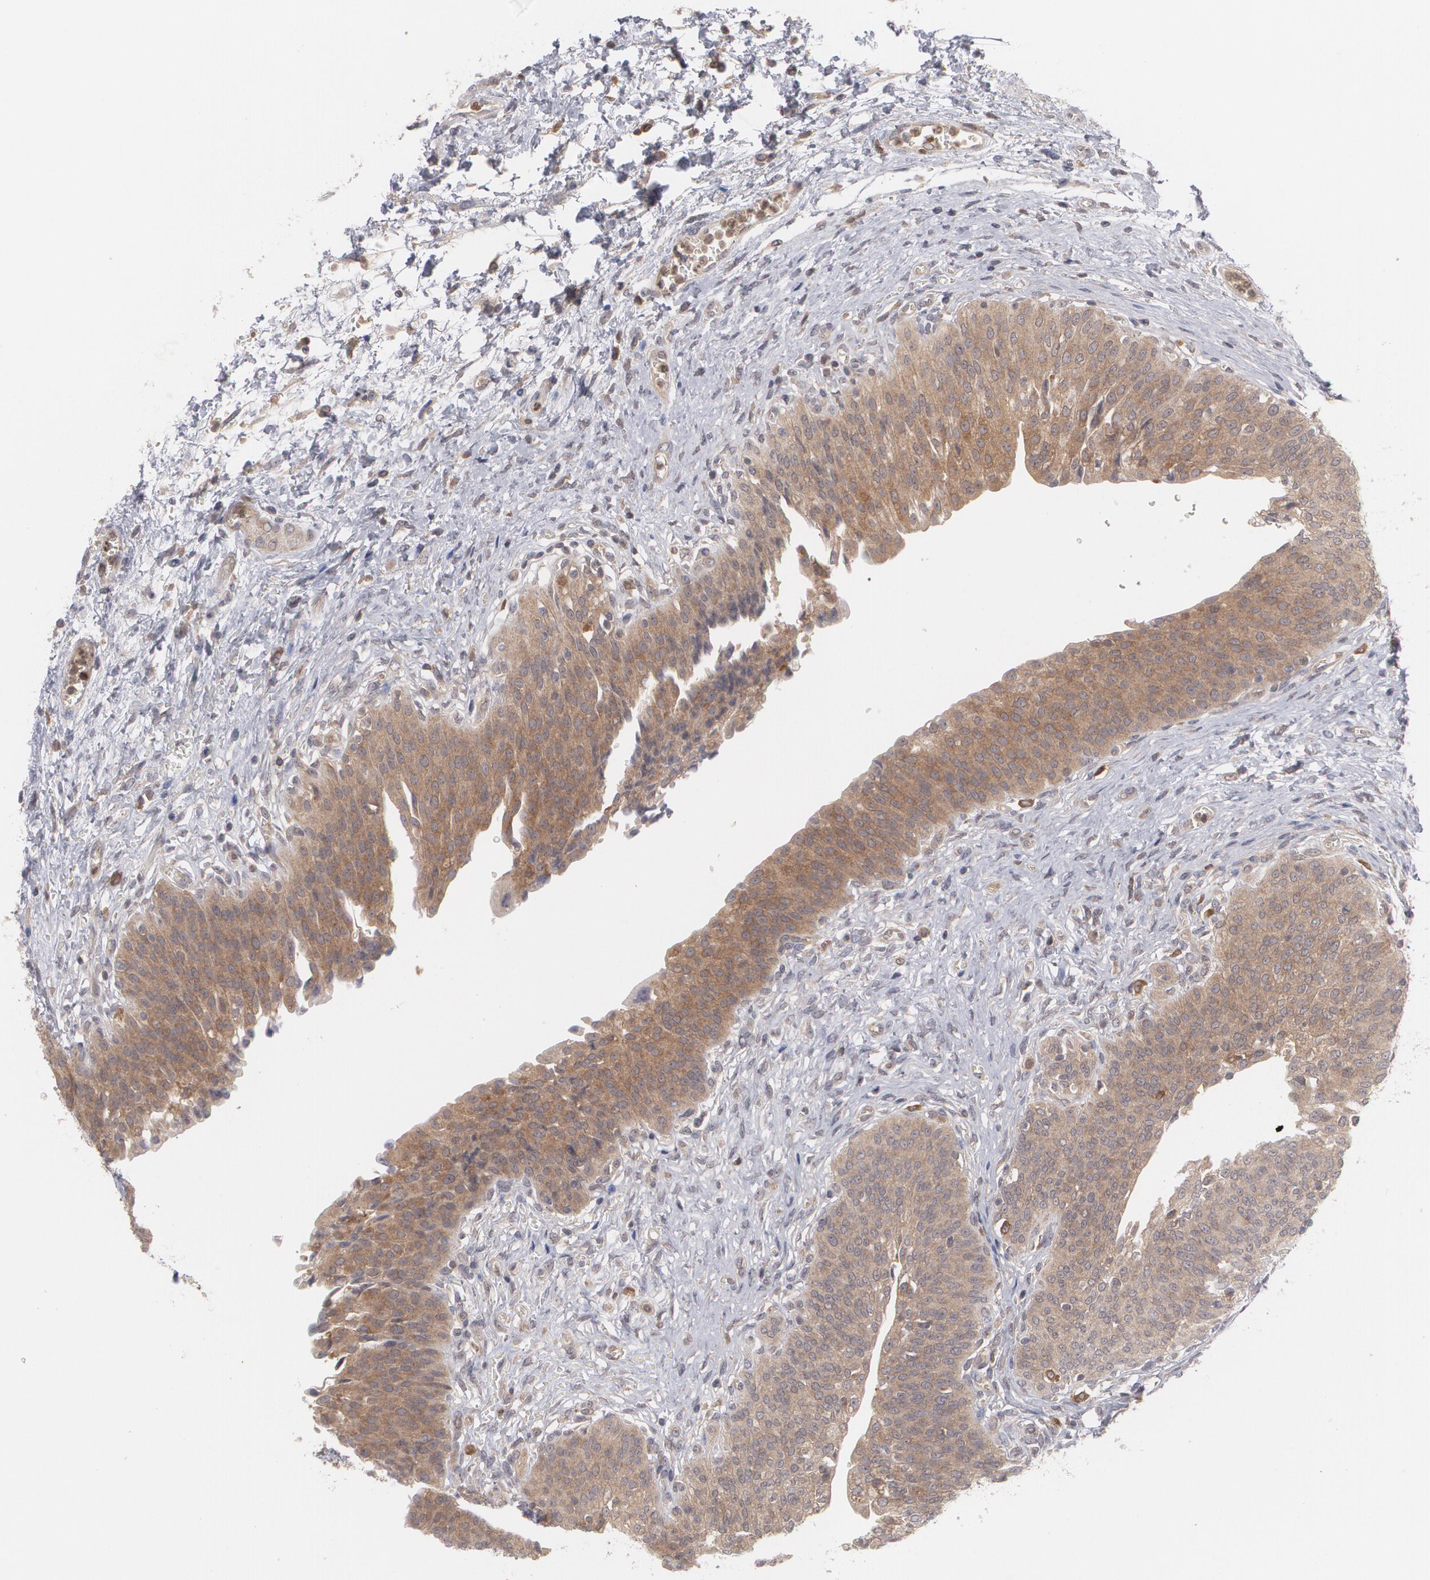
{"staining": {"intensity": "weak", "quantity": ">75%", "location": "cytoplasmic/membranous"}, "tissue": "urinary bladder", "cell_type": "Urothelial cells", "image_type": "normal", "snomed": [{"axis": "morphology", "description": "Normal tissue, NOS"}, {"axis": "topography", "description": "Smooth muscle"}, {"axis": "topography", "description": "Urinary bladder"}], "caption": "Weak cytoplasmic/membranous expression is present in approximately >75% of urothelial cells in normal urinary bladder.", "gene": "HTT", "patient": {"sex": "male", "age": 35}}